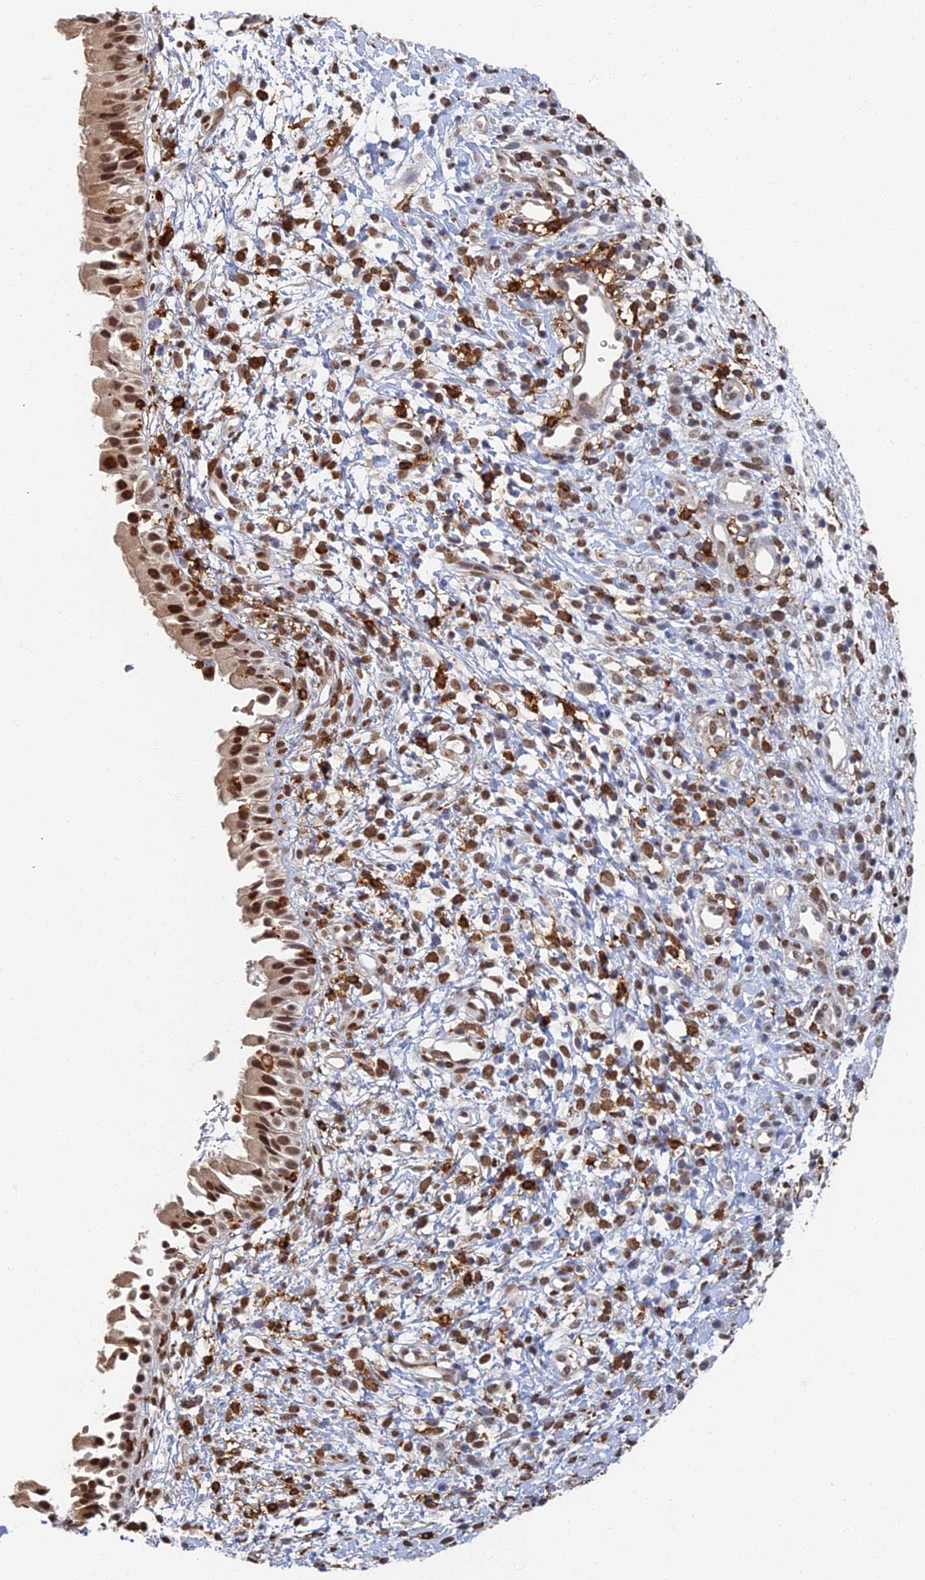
{"staining": {"intensity": "moderate", "quantity": ">75%", "location": "cytoplasmic/membranous,nuclear"}, "tissue": "nasopharynx", "cell_type": "Respiratory epithelial cells", "image_type": "normal", "snomed": [{"axis": "morphology", "description": "Normal tissue, NOS"}, {"axis": "topography", "description": "Nasopharynx"}], "caption": "Human nasopharynx stained with a brown dye reveals moderate cytoplasmic/membranous,nuclear positive staining in approximately >75% of respiratory epithelial cells.", "gene": "GPATCH1", "patient": {"sex": "male", "age": 22}}